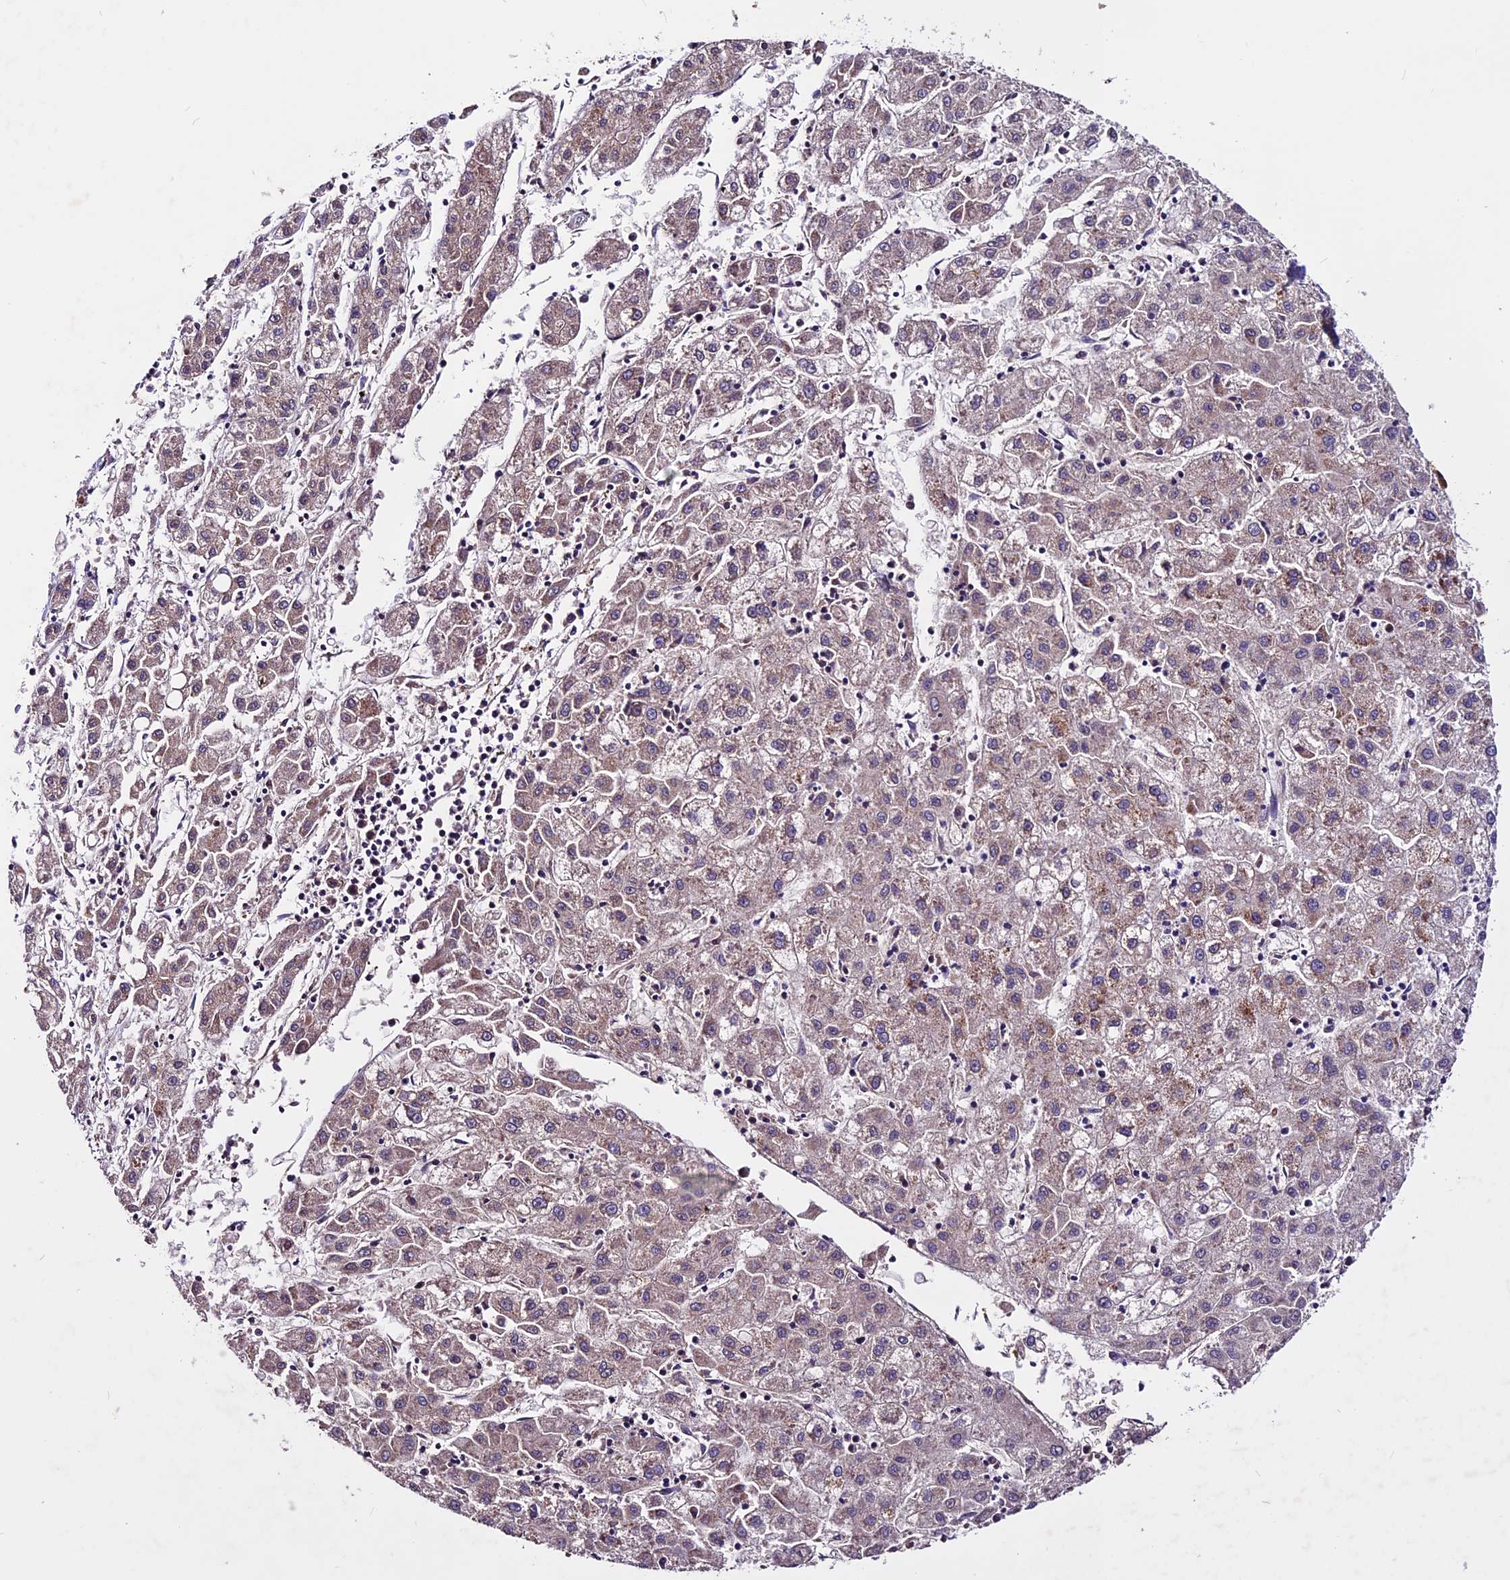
{"staining": {"intensity": "weak", "quantity": ">75%", "location": "cytoplasmic/membranous"}, "tissue": "liver cancer", "cell_type": "Tumor cells", "image_type": "cancer", "snomed": [{"axis": "morphology", "description": "Carcinoma, Hepatocellular, NOS"}, {"axis": "topography", "description": "Liver"}], "caption": "A brown stain highlights weak cytoplasmic/membranous staining of a protein in liver cancer tumor cells.", "gene": "RINL", "patient": {"sex": "male", "age": 72}}